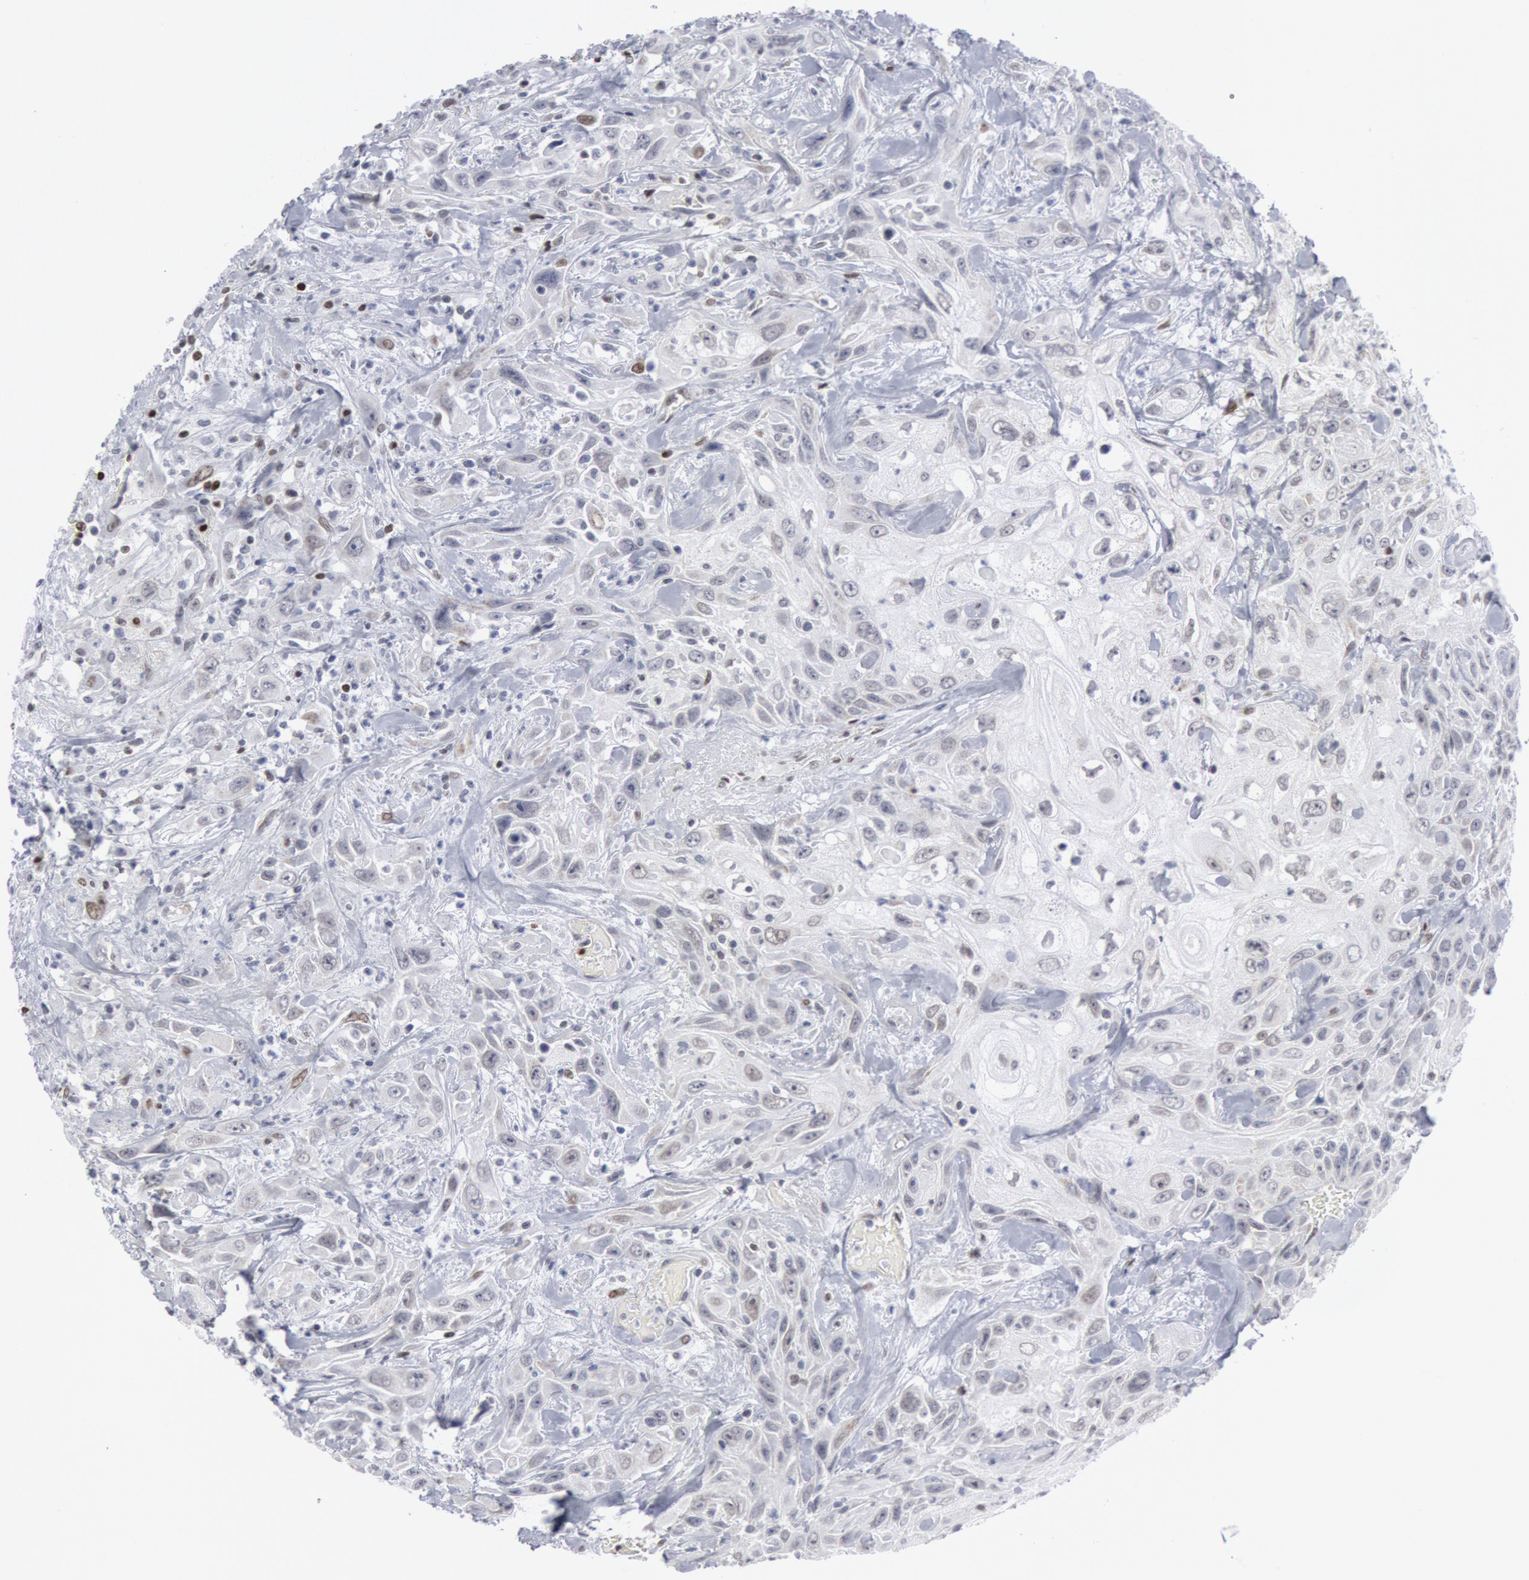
{"staining": {"intensity": "negative", "quantity": "none", "location": "none"}, "tissue": "urothelial cancer", "cell_type": "Tumor cells", "image_type": "cancer", "snomed": [{"axis": "morphology", "description": "Urothelial carcinoma, High grade"}, {"axis": "topography", "description": "Urinary bladder"}], "caption": "This image is of urothelial carcinoma (high-grade) stained with immunohistochemistry to label a protein in brown with the nuclei are counter-stained blue. There is no expression in tumor cells.", "gene": "MECP2", "patient": {"sex": "female", "age": 84}}